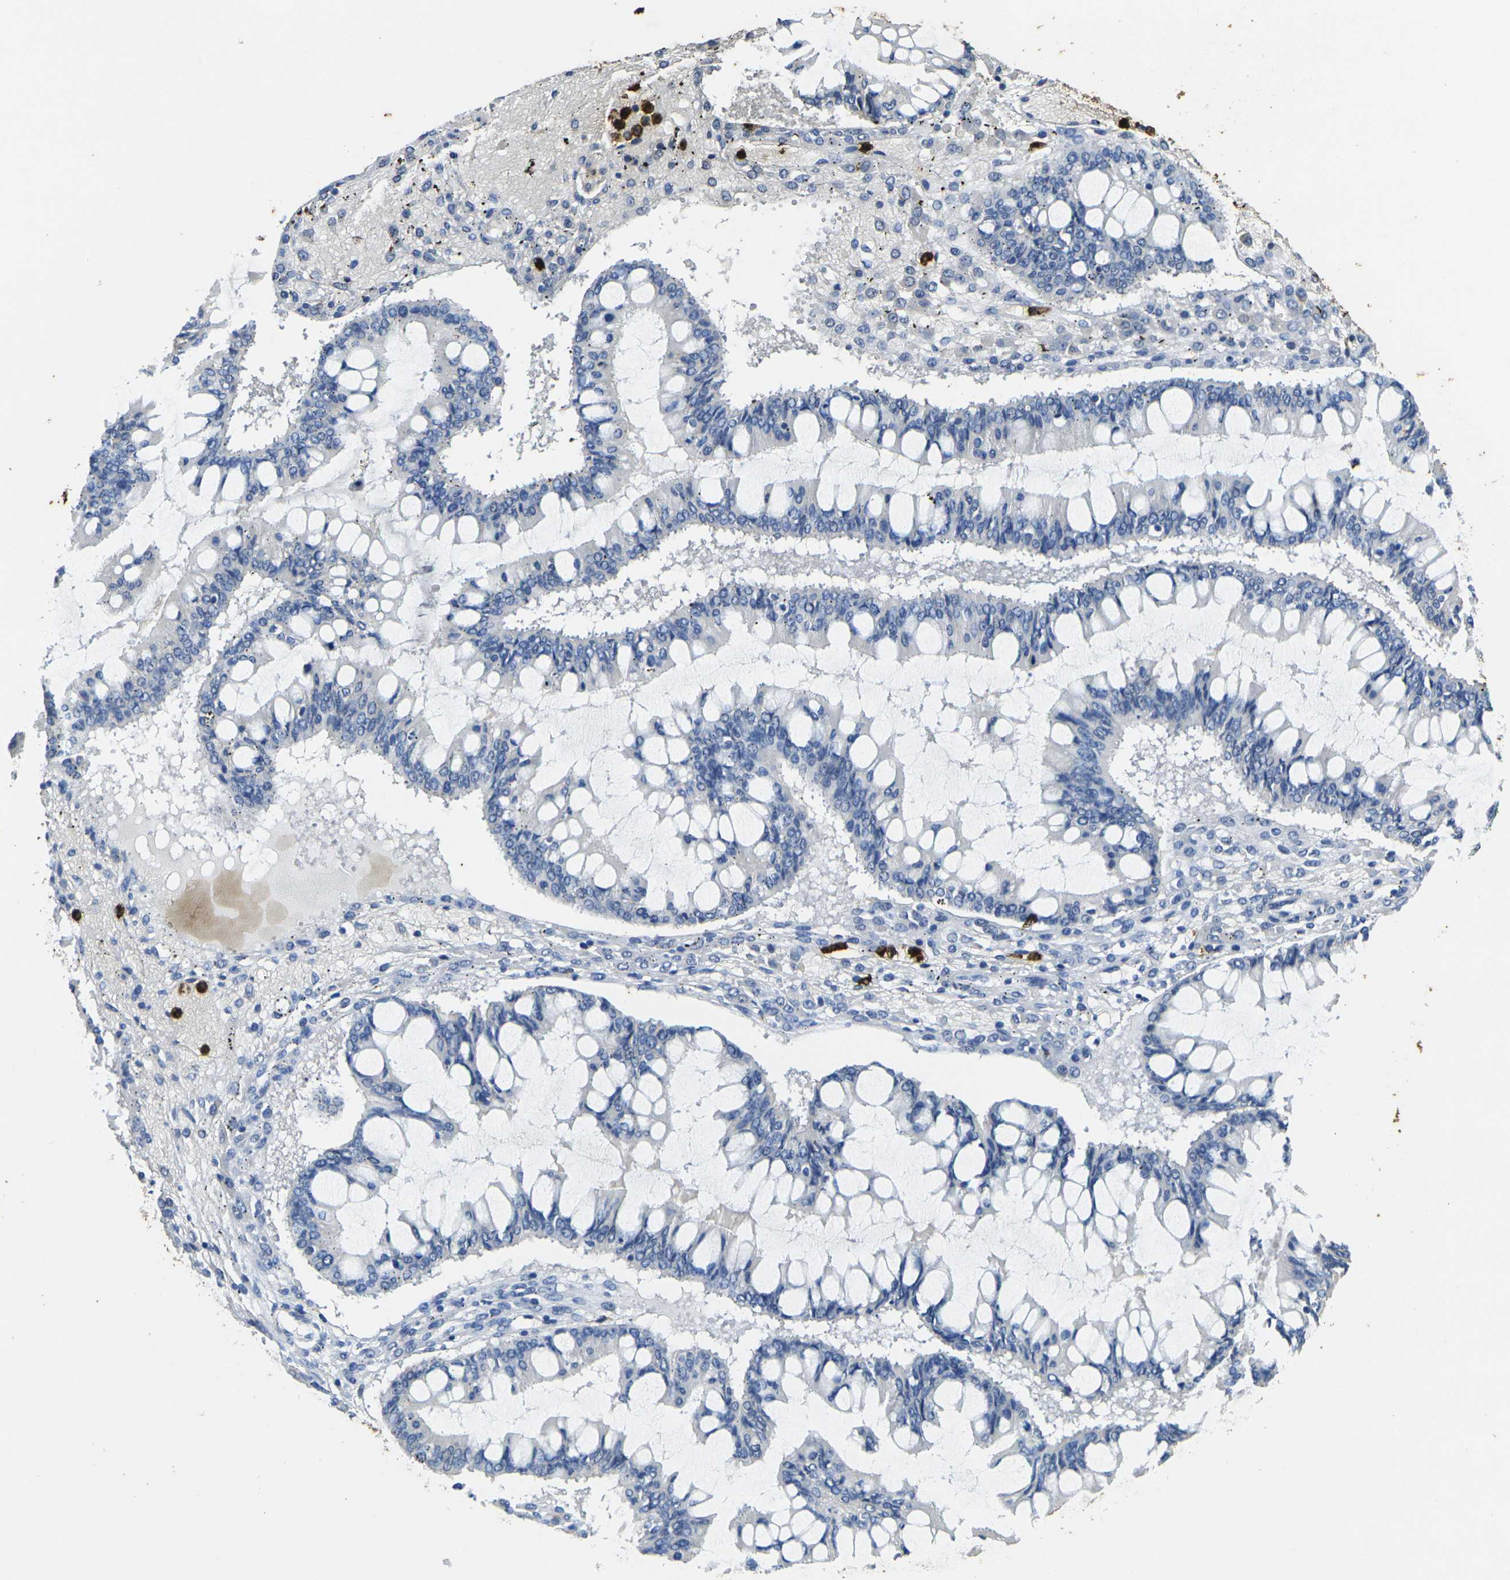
{"staining": {"intensity": "negative", "quantity": "none", "location": "none"}, "tissue": "ovarian cancer", "cell_type": "Tumor cells", "image_type": "cancer", "snomed": [{"axis": "morphology", "description": "Cystadenocarcinoma, mucinous, NOS"}, {"axis": "topography", "description": "Ovary"}], "caption": "Immunohistochemical staining of human ovarian cancer (mucinous cystadenocarcinoma) demonstrates no significant expression in tumor cells.", "gene": "S100A9", "patient": {"sex": "female", "age": 73}}